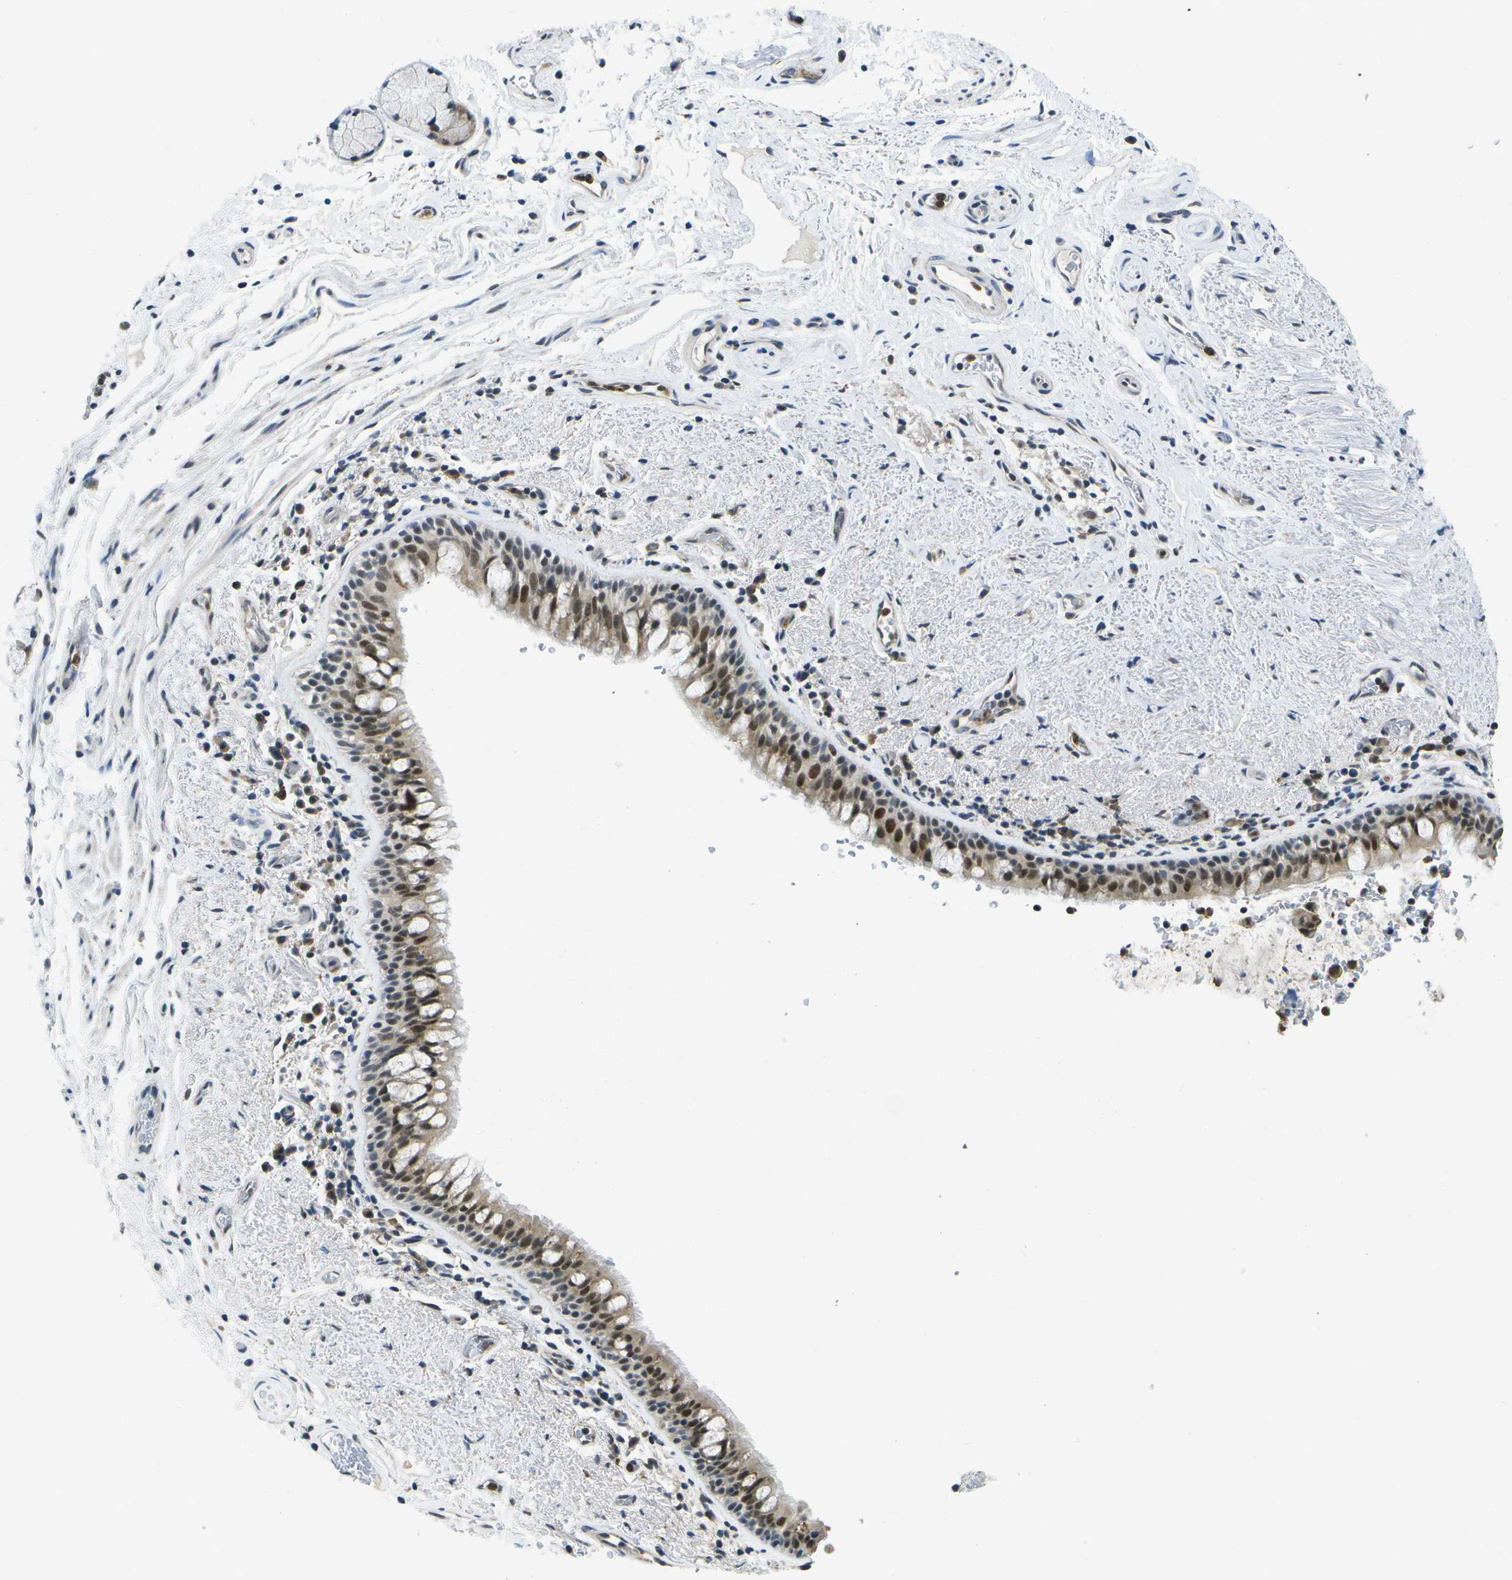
{"staining": {"intensity": "moderate", "quantity": "25%-75%", "location": "cytoplasmic/membranous,nuclear"}, "tissue": "bronchus", "cell_type": "Respiratory epithelial cells", "image_type": "normal", "snomed": [{"axis": "morphology", "description": "Normal tissue, NOS"}, {"axis": "morphology", "description": "Inflammation, NOS"}, {"axis": "topography", "description": "Cartilage tissue"}, {"axis": "topography", "description": "Bronchus"}], "caption": "Bronchus stained with immunohistochemistry exhibits moderate cytoplasmic/membranous,nuclear positivity in about 25%-75% of respiratory epithelial cells.", "gene": "DSE", "patient": {"sex": "male", "age": 77}}